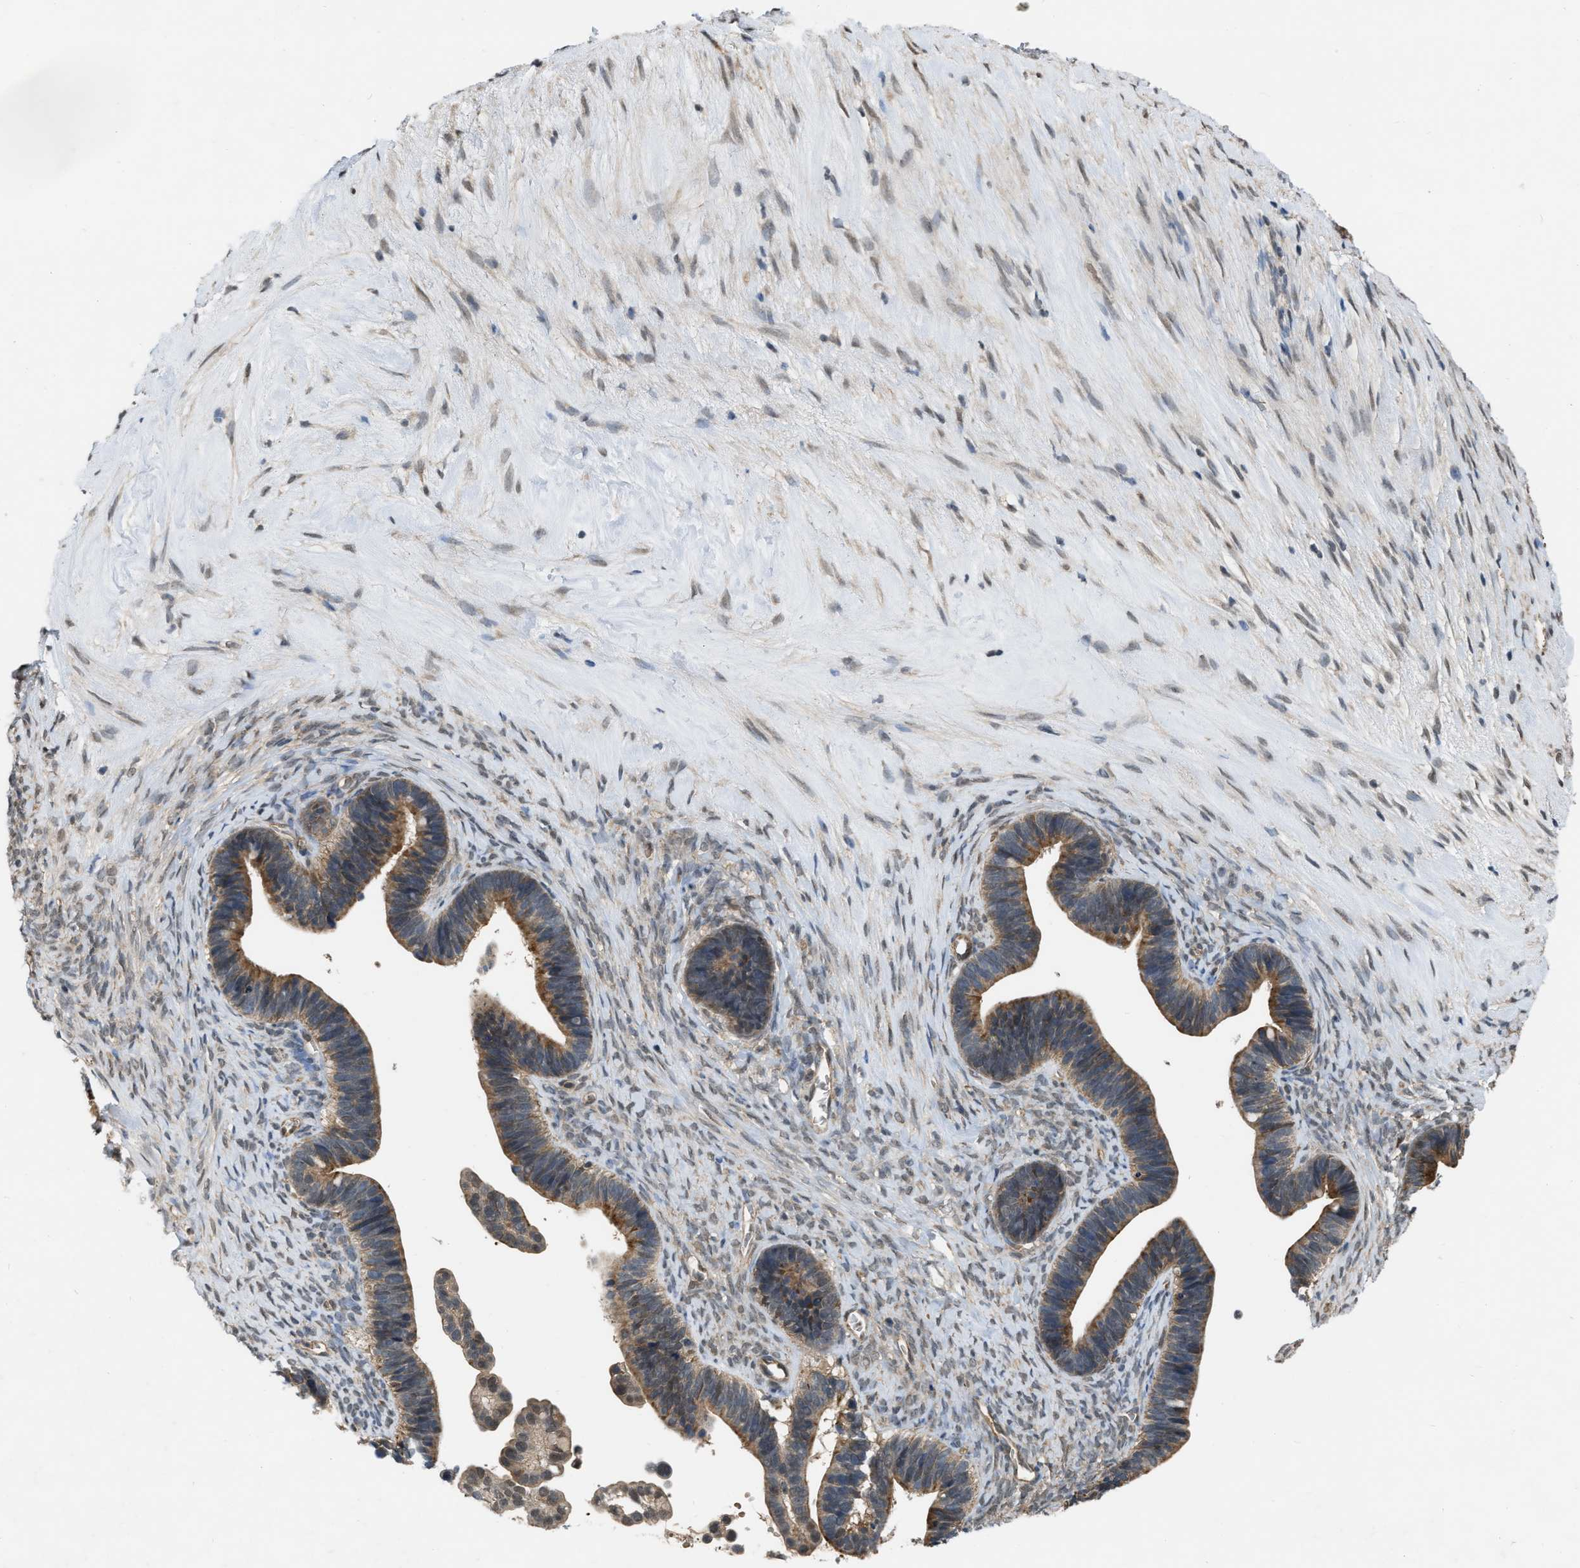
{"staining": {"intensity": "moderate", "quantity": ">75%", "location": "cytoplasmic/membranous"}, "tissue": "ovarian cancer", "cell_type": "Tumor cells", "image_type": "cancer", "snomed": [{"axis": "morphology", "description": "Cystadenocarcinoma, serous, NOS"}, {"axis": "topography", "description": "Ovary"}], "caption": "Tumor cells reveal medium levels of moderate cytoplasmic/membranous expression in approximately >75% of cells in human ovarian cancer.", "gene": "BCL7C", "patient": {"sex": "female", "age": 56}}